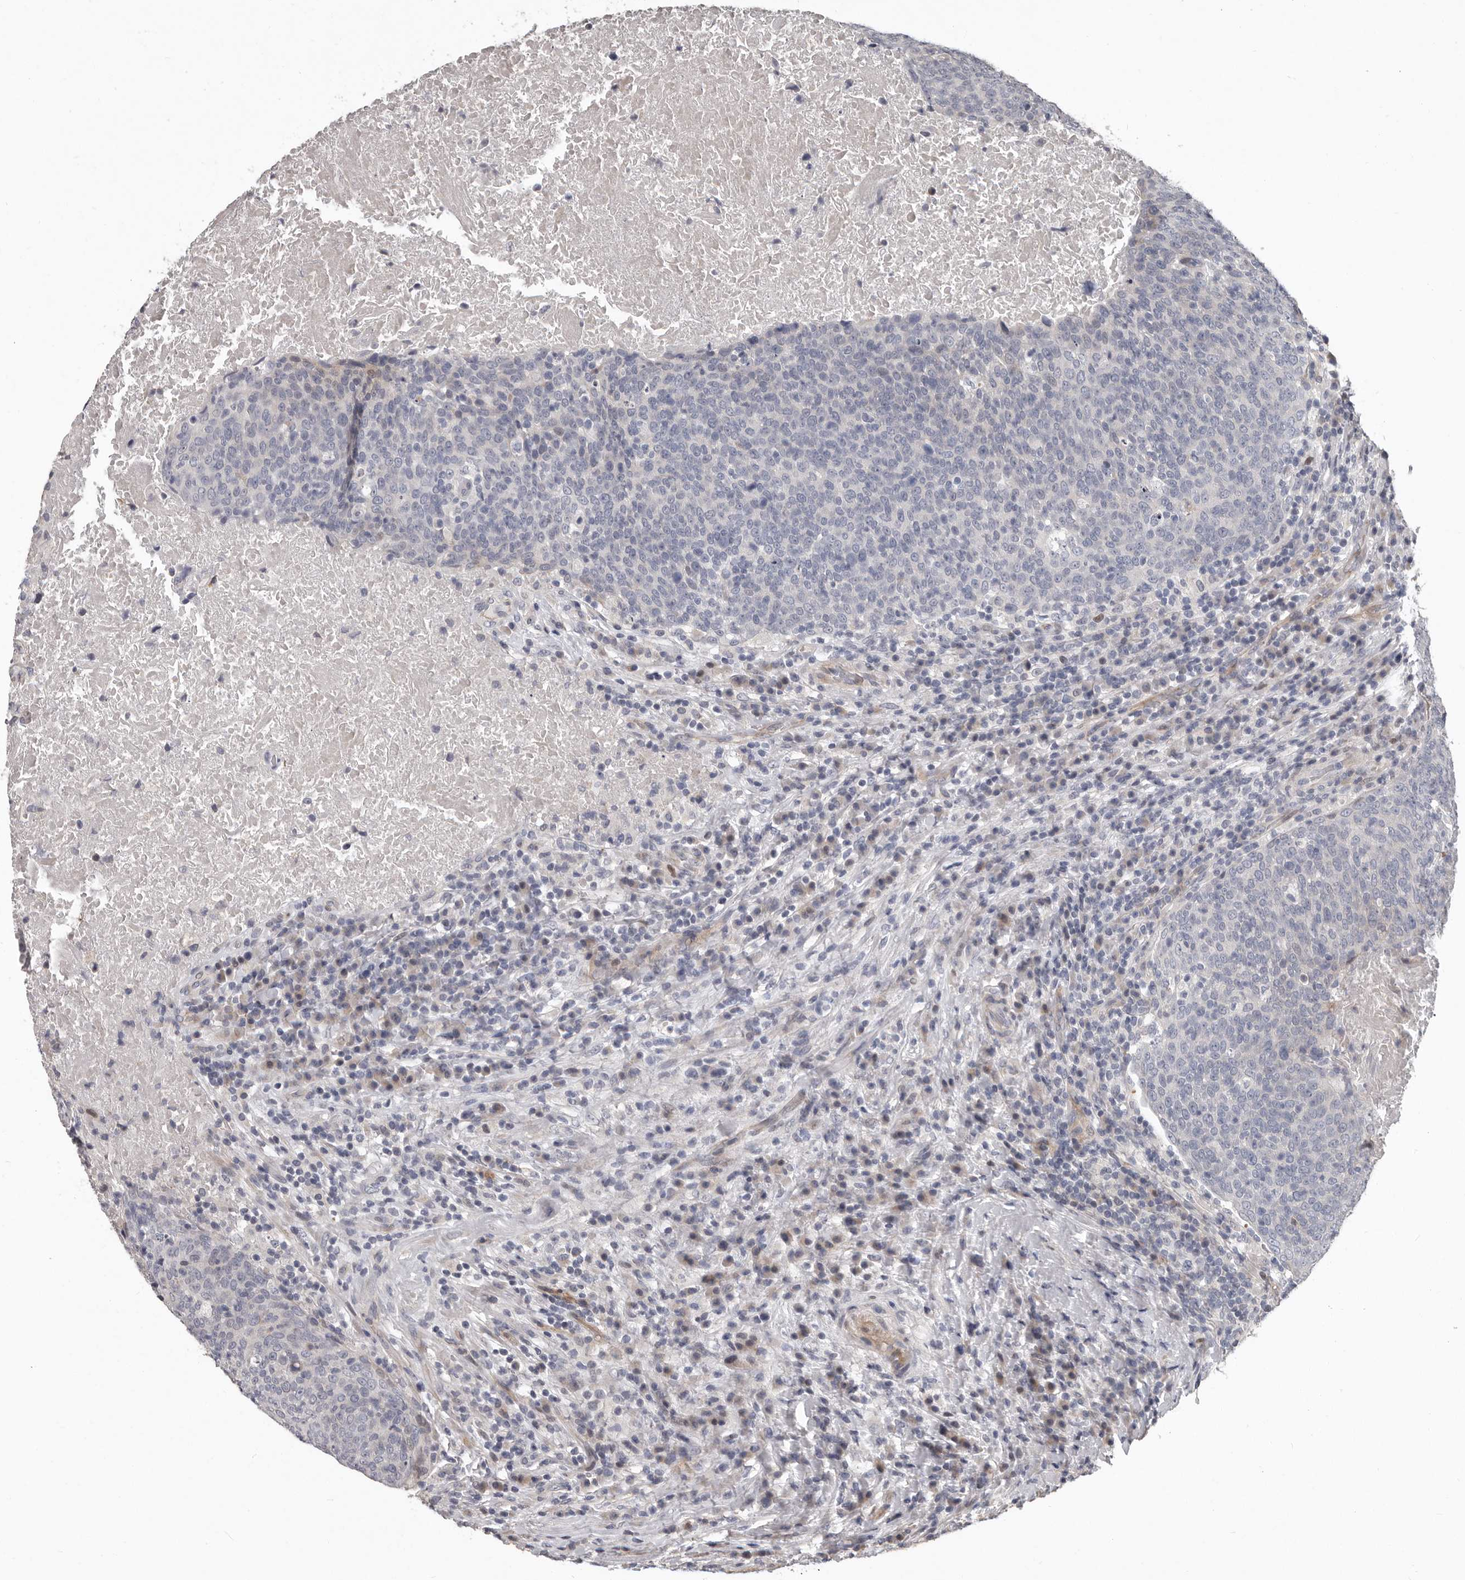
{"staining": {"intensity": "negative", "quantity": "none", "location": "none"}, "tissue": "head and neck cancer", "cell_type": "Tumor cells", "image_type": "cancer", "snomed": [{"axis": "morphology", "description": "Squamous cell carcinoma, NOS"}, {"axis": "morphology", "description": "Squamous cell carcinoma, metastatic, NOS"}, {"axis": "topography", "description": "Lymph node"}, {"axis": "topography", "description": "Head-Neck"}], "caption": "Tumor cells show no significant protein staining in head and neck cancer.", "gene": "RNF217", "patient": {"sex": "male", "age": 62}}